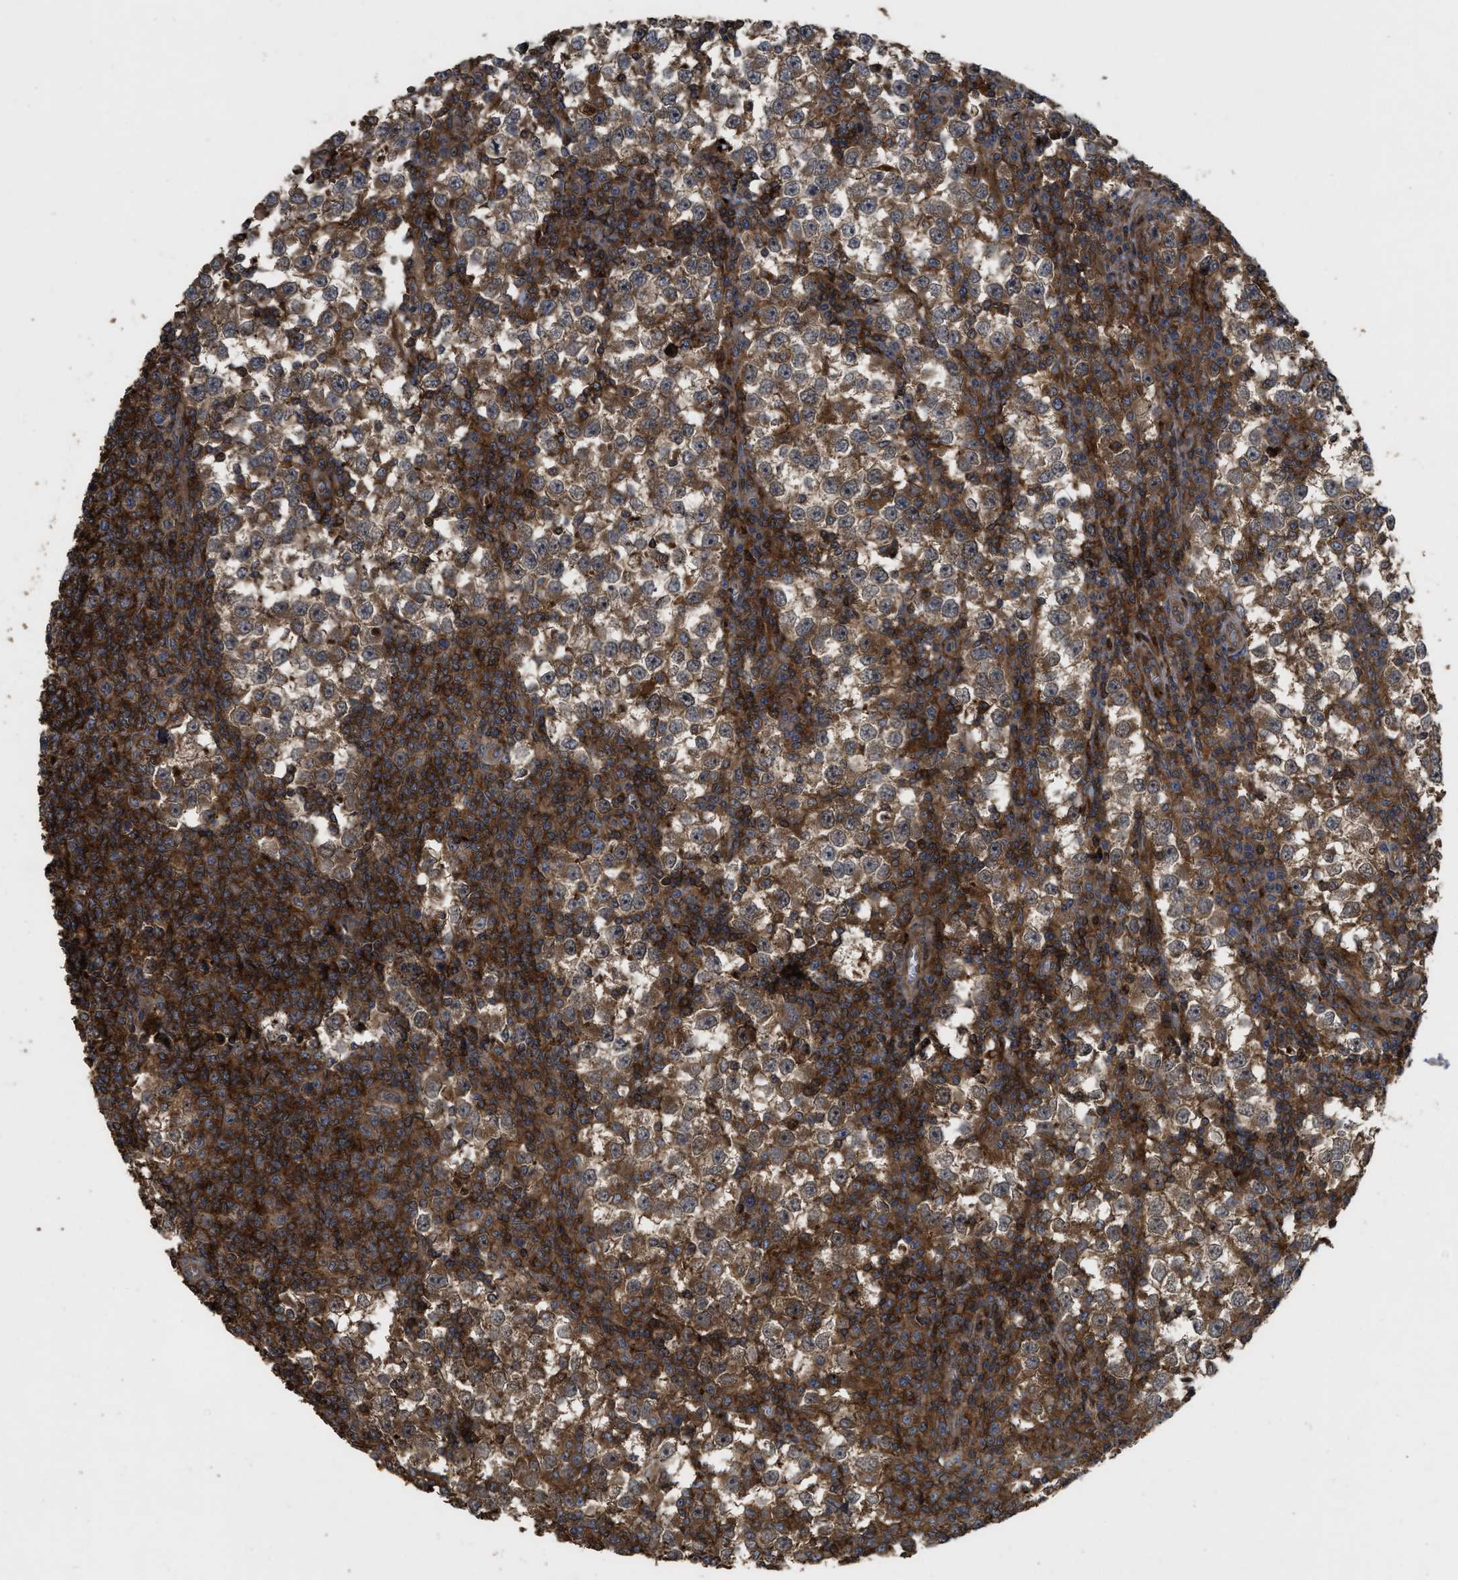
{"staining": {"intensity": "moderate", "quantity": ">75%", "location": "cytoplasmic/membranous,nuclear"}, "tissue": "testis cancer", "cell_type": "Tumor cells", "image_type": "cancer", "snomed": [{"axis": "morphology", "description": "Seminoma, NOS"}, {"axis": "topography", "description": "Testis"}], "caption": "Immunohistochemical staining of testis seminoma reveals medium levels of moderate cytoplasmic/membranous and nuclear protein staining in about >75% of tumor cells. (DAB IHC, brown staining for protein, blue staining for nuclei).", "gene": "CBR3", "patient": {"sex": "male", "age": 65}}